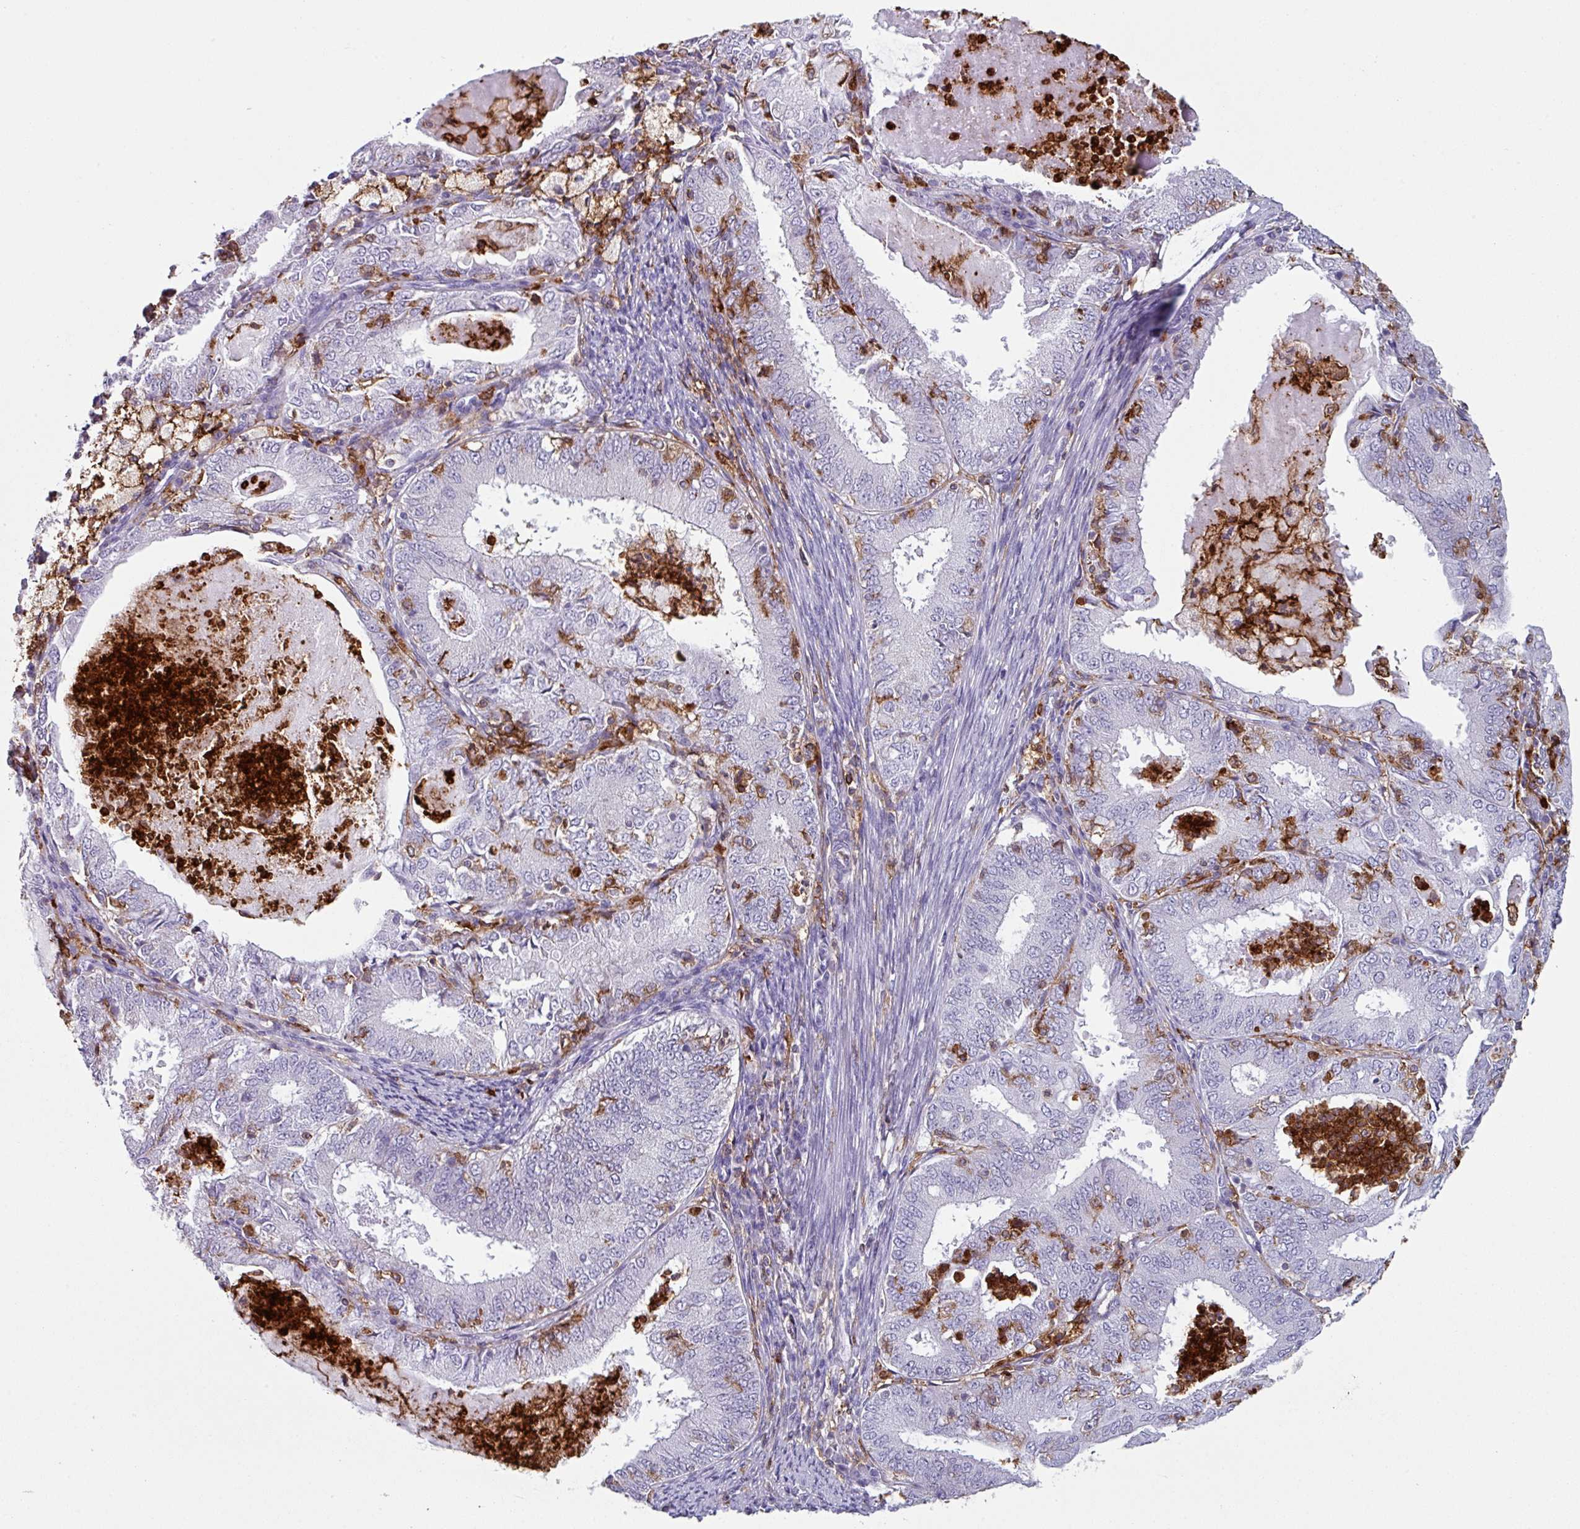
{"staining": {"intensity": "negative", "quantity": "none", "location": "none"}, "tissue": "endometrial cancer", "cell_type": "Tumor cells", "image_type": "cancer", "snomed": [{"axis": "morphology", "description": "Adenocarcinoma, NOS"}, {"axis": "topography", "description": "Endometrium"}], "caption": "Histopathology image shows no significant protein positivity in tumor cells of endometrial adenocarcinoma. (DAB IHC, high magnification).", "gene": "EXOSC5", "patient": {"sex": "female", "age": 57}}